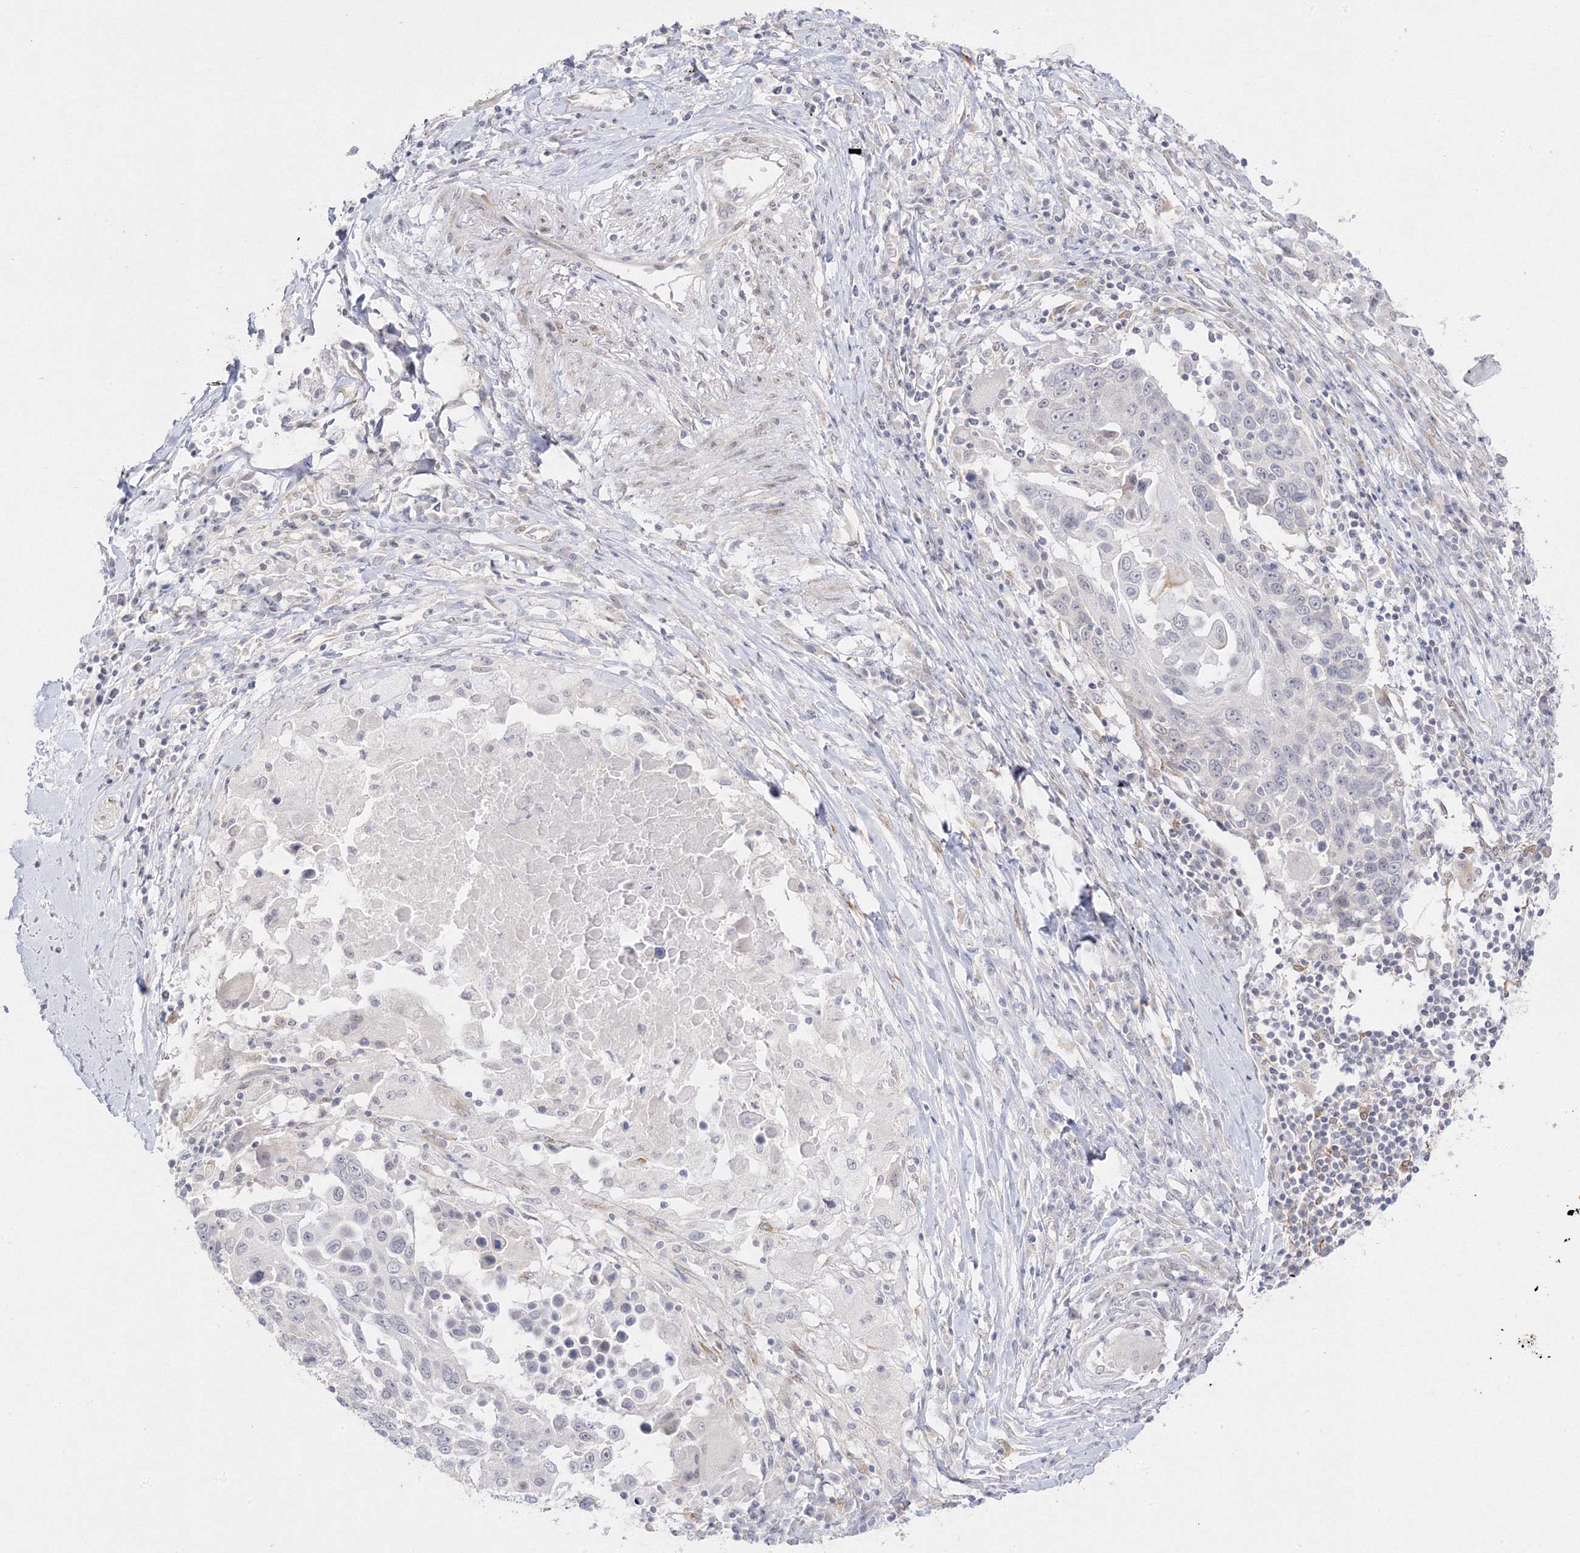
{"staining": {"intensity": "negative", "quantity": "none", "location": "none"}, "tissue": "lung cancer", "cell_type": "Tumor cells", "image_type": "cancer", "snomed": [{"axis": "morphology", "description": "Squamous cell carcinoma, NOS"}, {"axis": "topography", "description": "Lung"}], "caption": "Immunohistochemistry micrograph of neoplastic tissue: human lung cancer stained with DAB reveals no significant protein expression in tumor cells.", "gene": "C2CD2", "patient": {"sex": "male", "age": 66}}